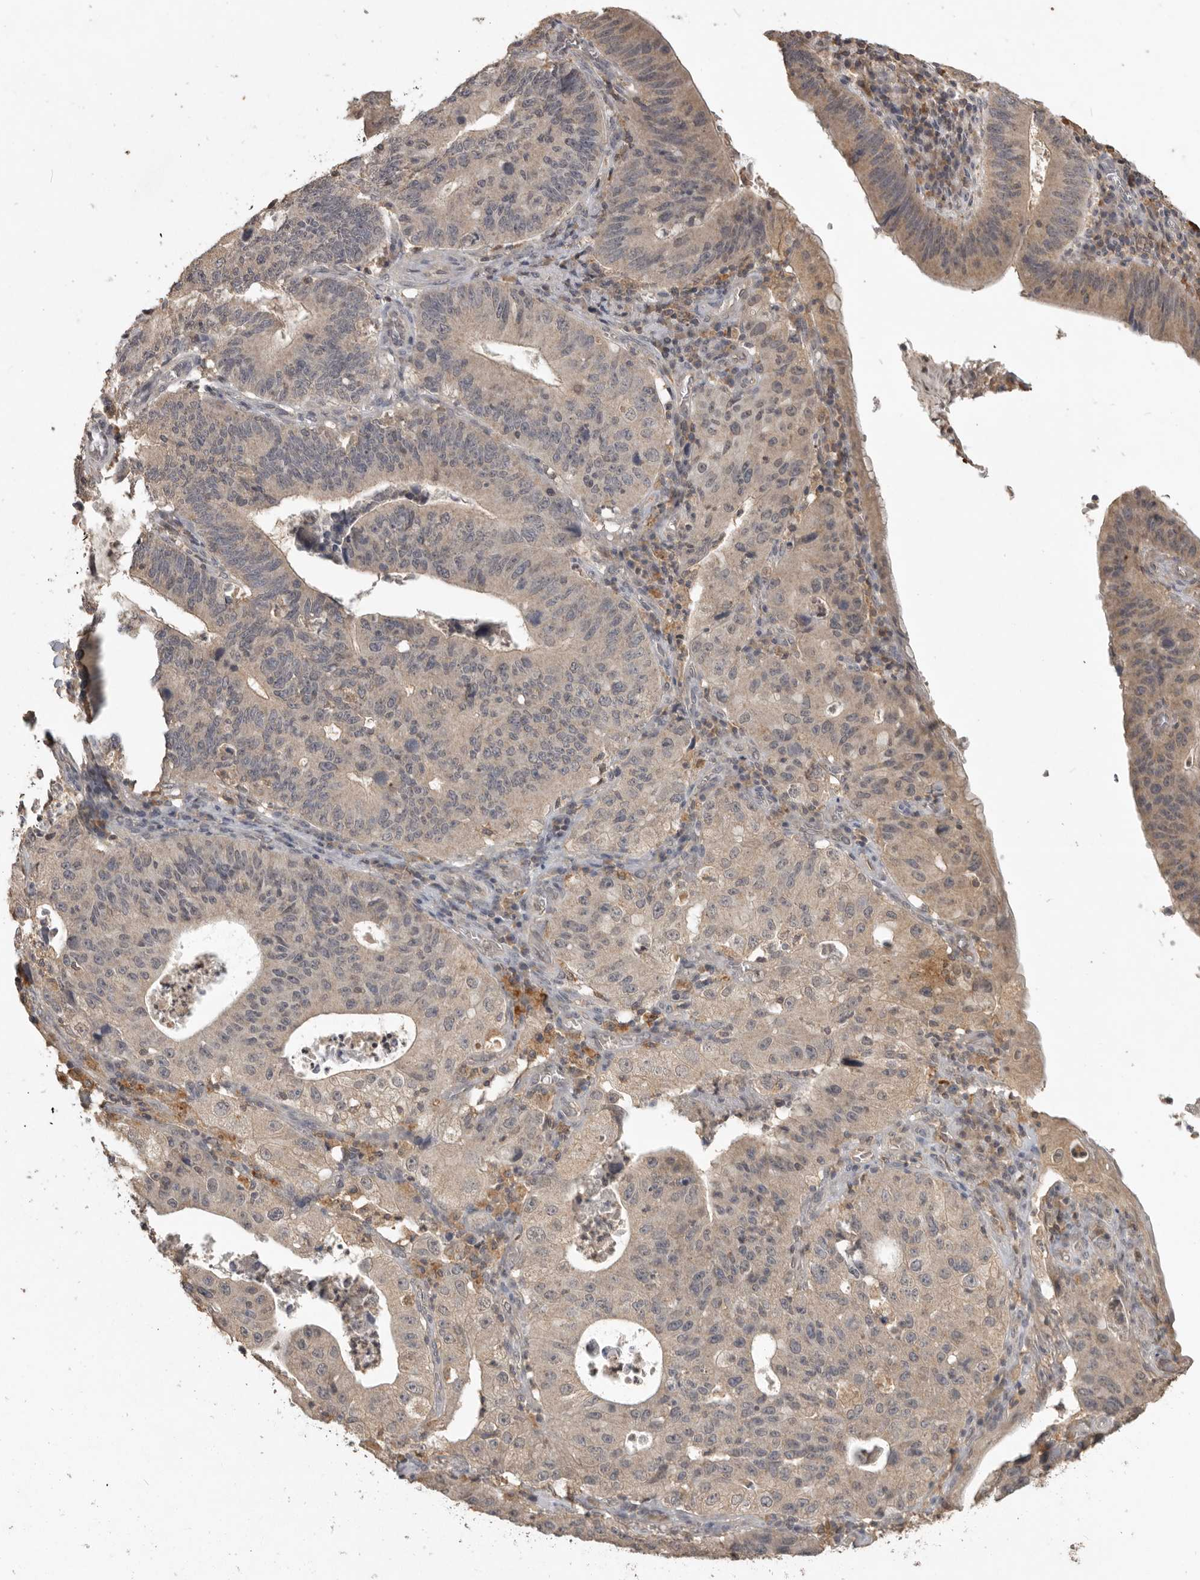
{"staining": {"intensity": "weak", "quantity": "25%-75%", "location": "cytoplasmic/membranous"}, "tissue": "stomach cancer", "cell_type": "Tumor cells", "image_type": "cancer", "snomed": [{"axis": "morphology", "description": "Adenocarcinoma, NOS"}, {"axis": "topography", "description": "Stomach"}], "caption": "This photomicrograph shows immunohistochemistry (IHC) staining of human stomach adenocarcinoma, with low weak cytoplasmic/membranous positivity in about 25%-75% of tumor cells.", "gene": "ADAMTS4", "patient": {"sex": "male", "age": 59}}